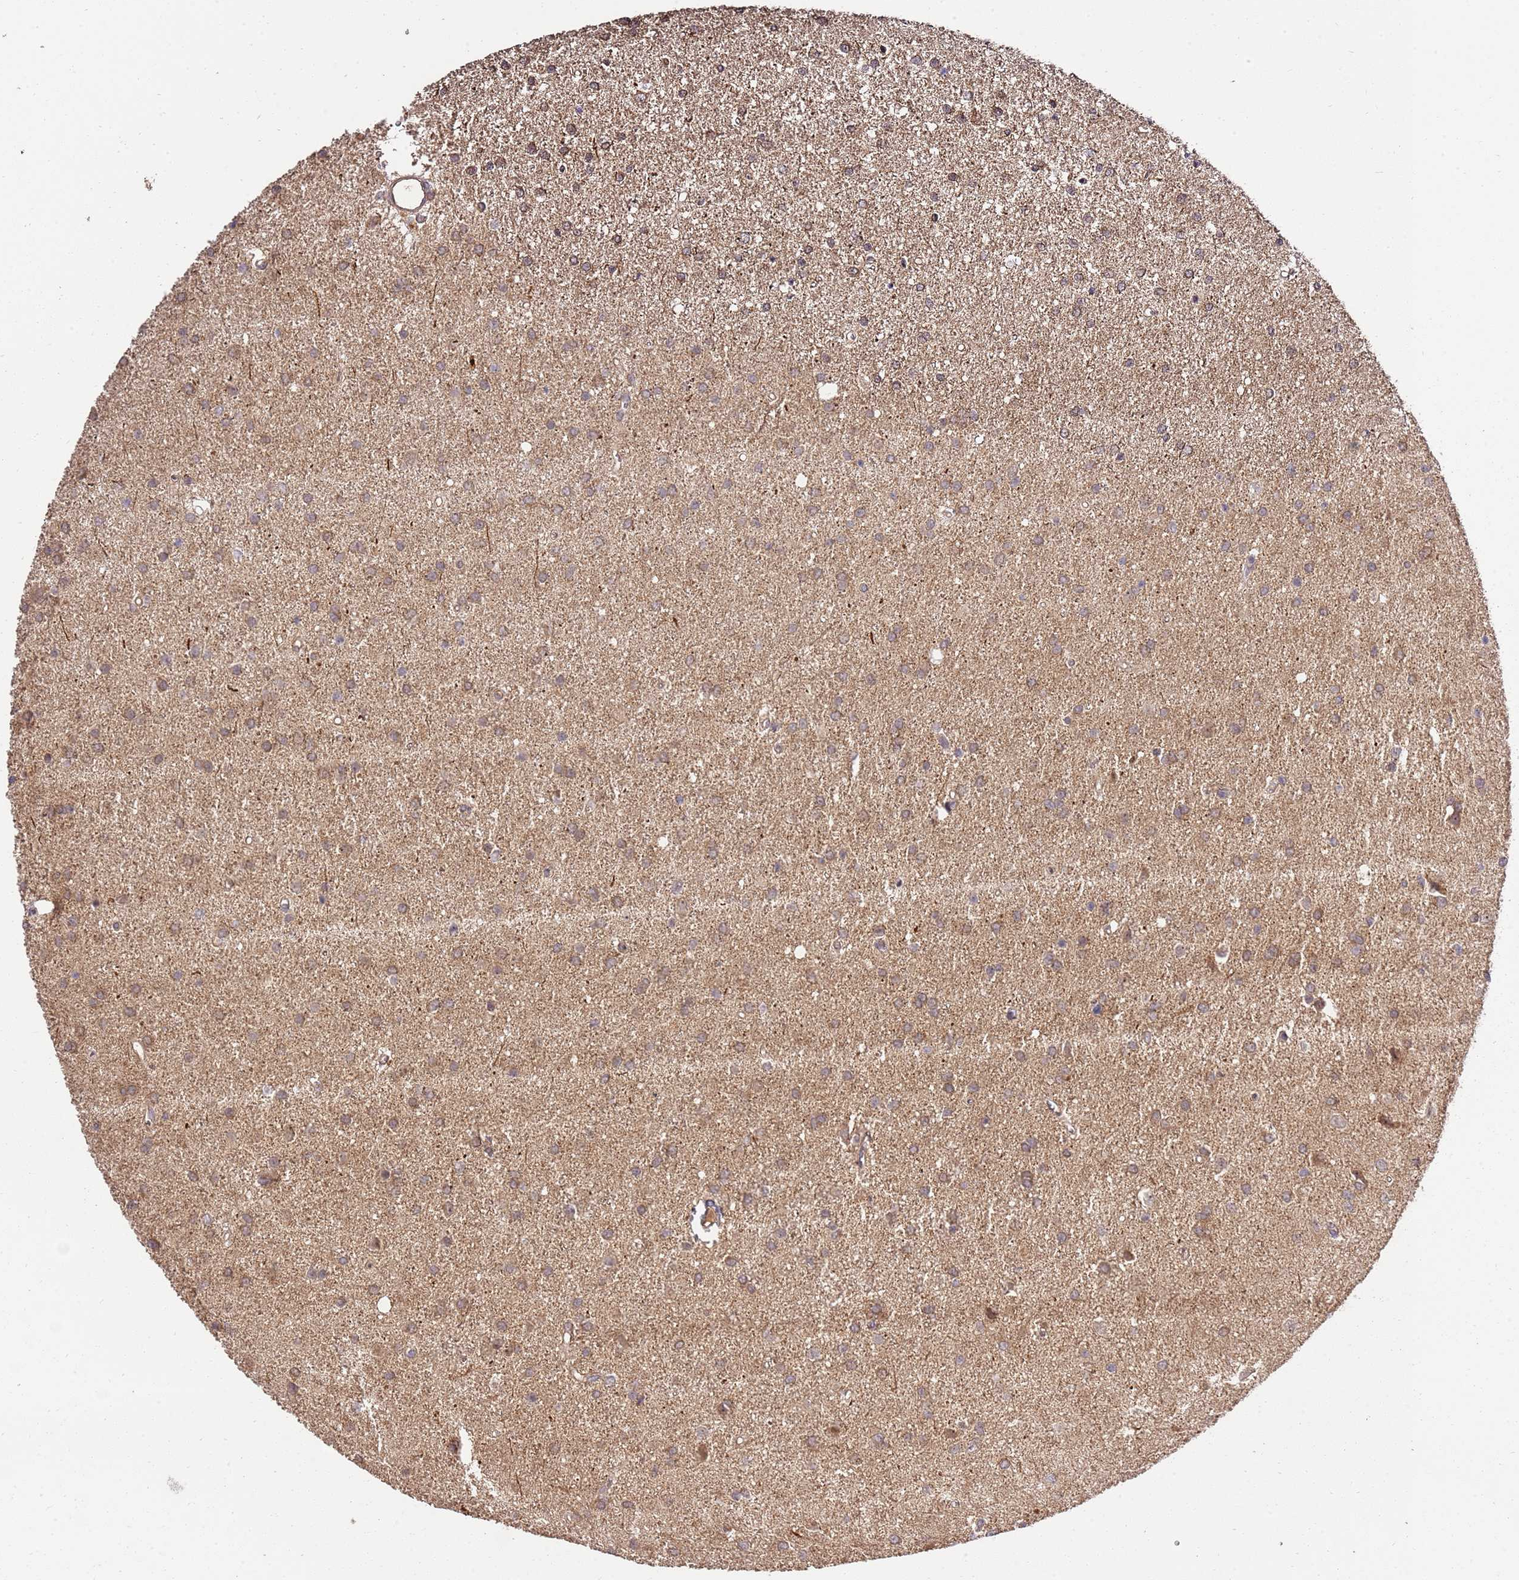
{"staining": {"intensity": "moderate", "quantity": ">75%", "location": "cytoplasmic/membranous"}, "tissue": "glioma", "cell_type": "Tumor cells", "image_type": "cancer", "snomed": [{"axis": "morphology", "description": "Glioma, malignant, High grade"}, {"axis": "topography", "description": "Brain"}], "caption": "Moderate cytoplasmic/membranous protein staining is present in approximately >75% of tumor cells in glioma.", "gene": "GAREM1", "patient": {"sex": "female", "age": 50}}